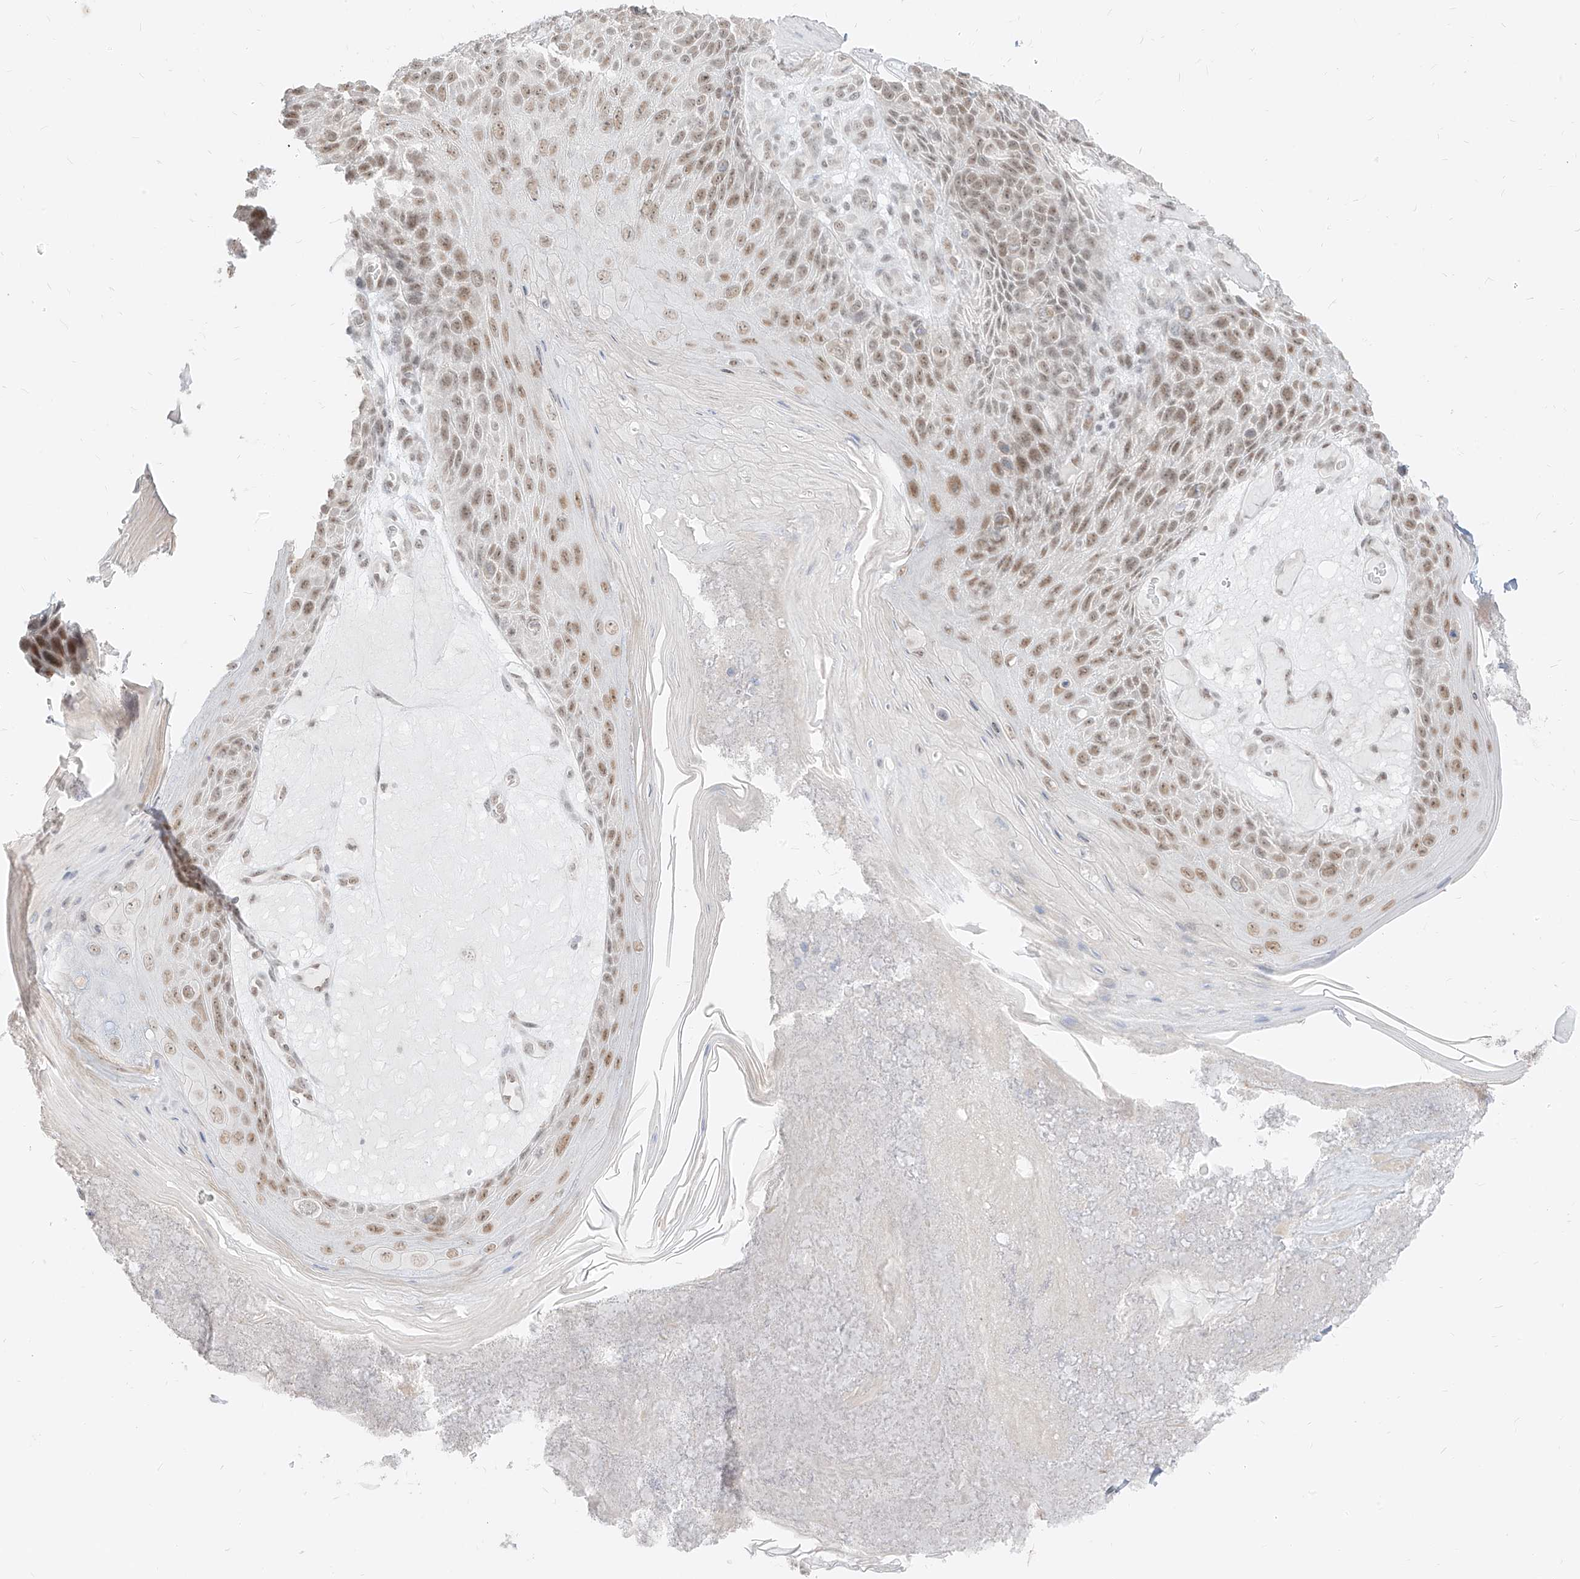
{"staining": {"intensity": "moderate", "quantity": ">75%", "location": "nuclear"}, "tissue": "skin cancer", "cell_type": "Tumor cells", "image_type": "cancer", "snomed": [{"axis": "morphology", "description": "Squamous cell carcinoma, NOS"}, {"axis": "topography", "description": "Skin"}], "caption": "Brown immunohistochemical staining in skin cancer (squamous cell carcinoma) shows moderate nuclear expression in about >75% of tumor cells.", "gene": "SUPT5H", "patient": {"sex": "female", "age": 88}}